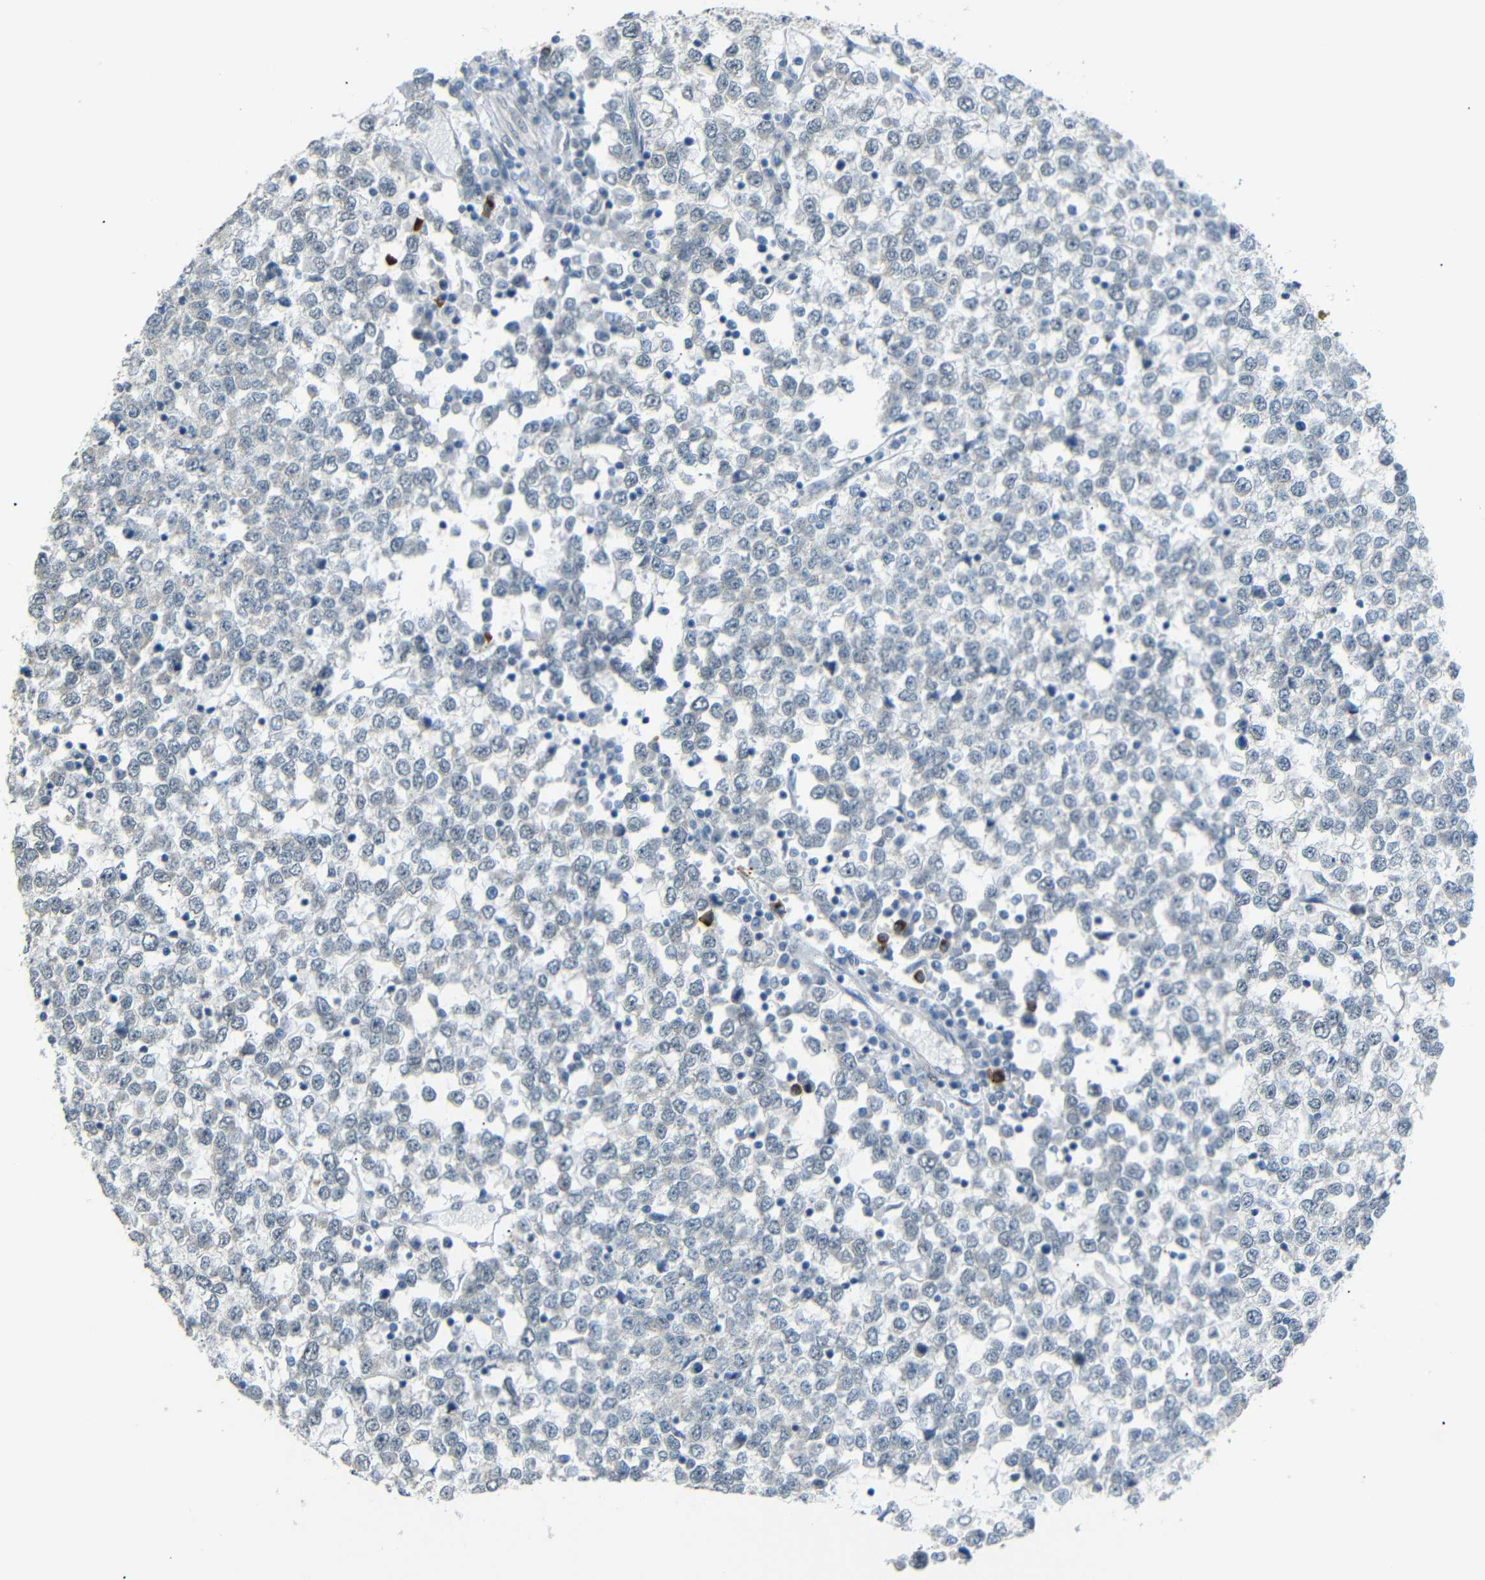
{"staining": {"intensity": "negative", "quantity": "none", "location": "none"}, "tissue": "testis cancer", "cell_type": "Tumor cells", "image_type": "cancer", "snomed": [{"axis": "morphology", "description": "Seminoma, NOS"}, {"axis": "topography", "description": "Testis"}], "caption": "Seminoma (testis) was stained to show a protein in brown. There is no significant expression in tumor cells.", "gene": "GPR158", "patient": {"sex": "male", "age": 65}}